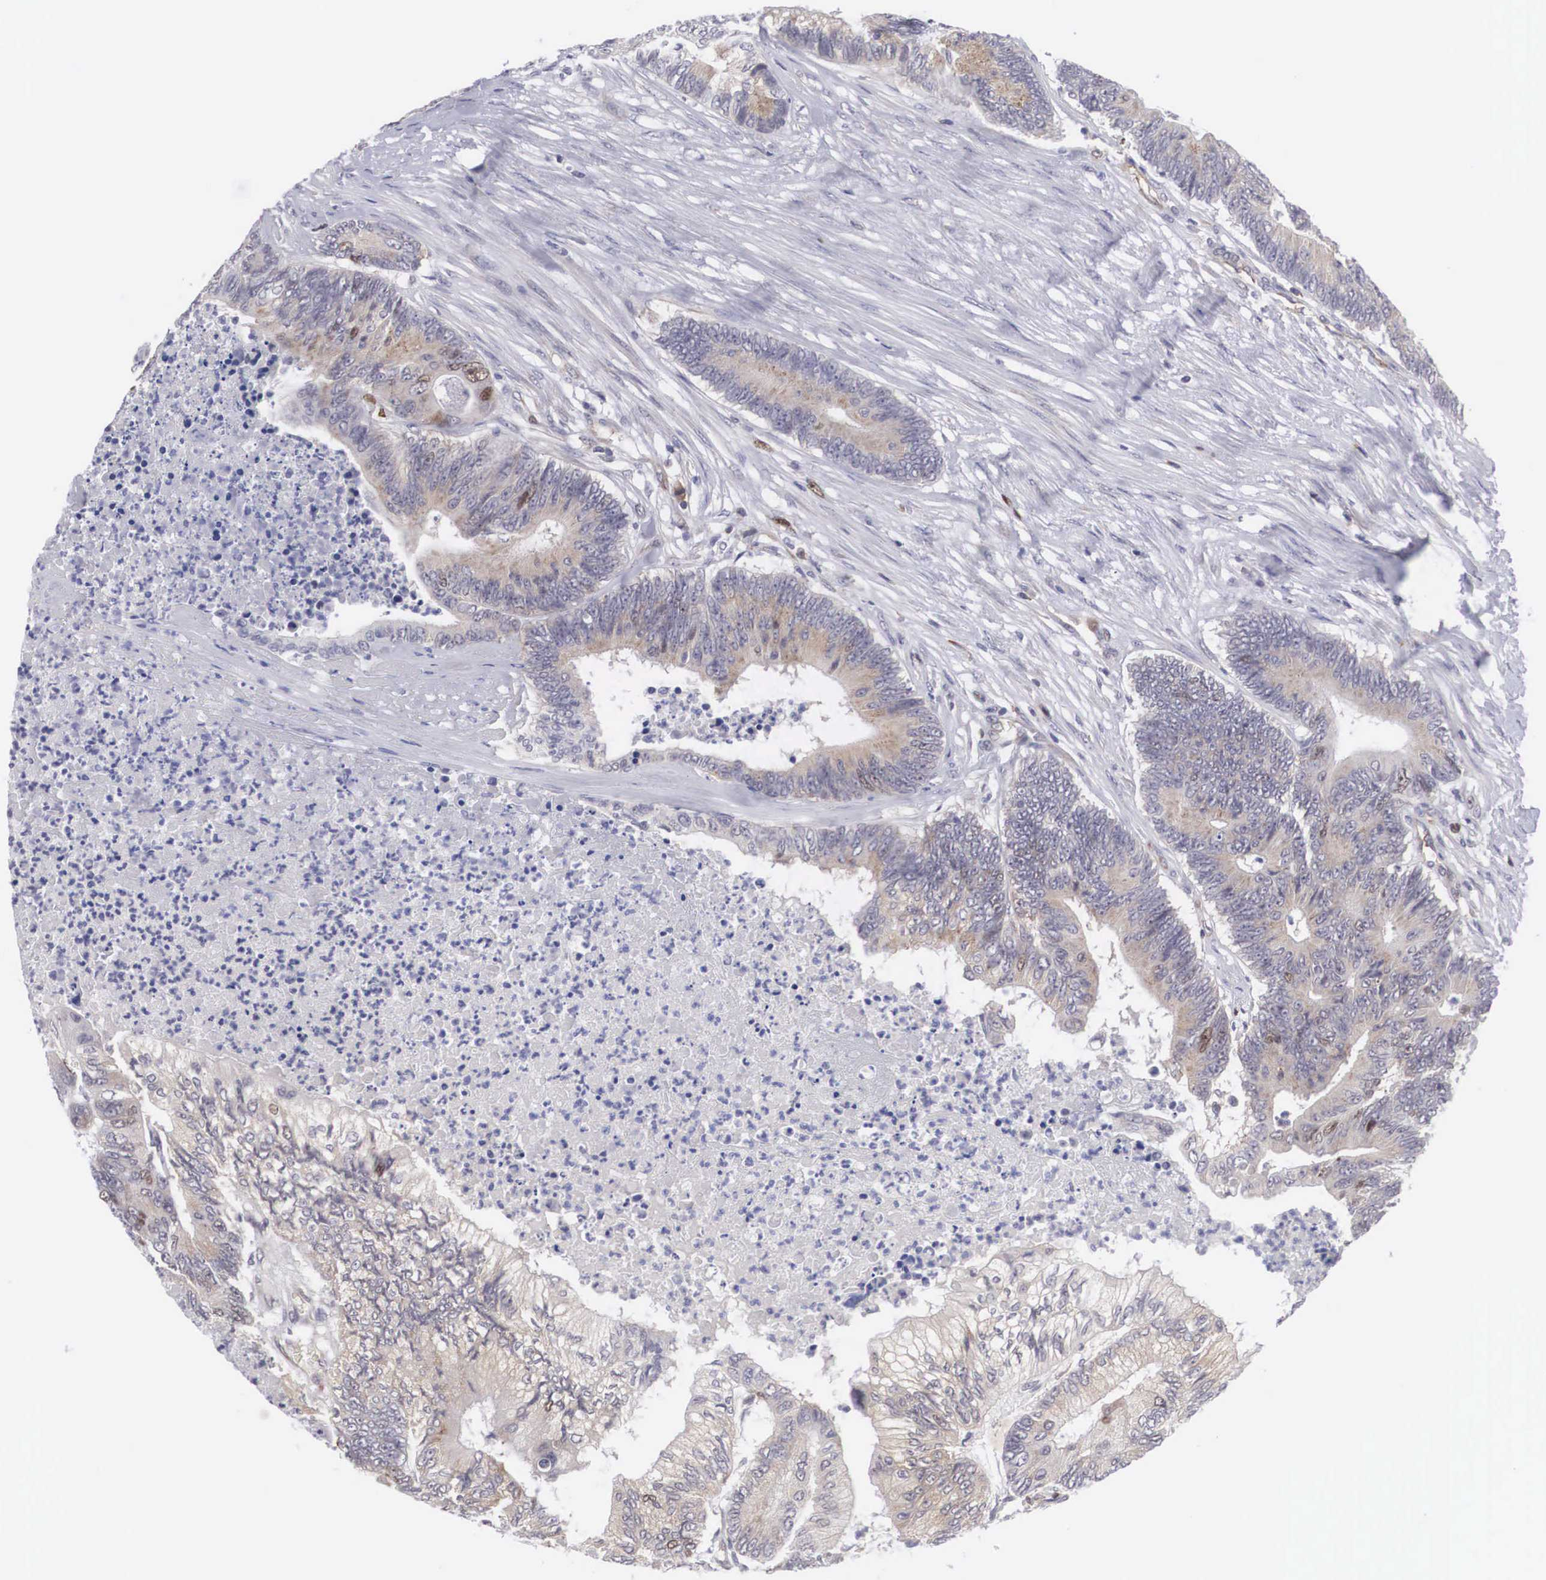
{"staining": {"intensity": "weak", "quantity": "<25%", "location": "nuclear"}, "tissue": "colorectal cancer", "cell_type": "Tumor cells", "image_type": "cancer", "snomed": [{"axis": "morphology", "description": "Adenocarcinoma, NOS"}, {"axis": "topography", "description": "Colon"}], "caption": "An immunohistochemistry image of colorectal cancer is shown. There is no staining in tumor cells of colorectal cancer. (Immunohistochemistry (ihc), brightfield microscopy, high magnification).", "gene": "MAST4", "patient": {"sex": "male", "age": 65}}